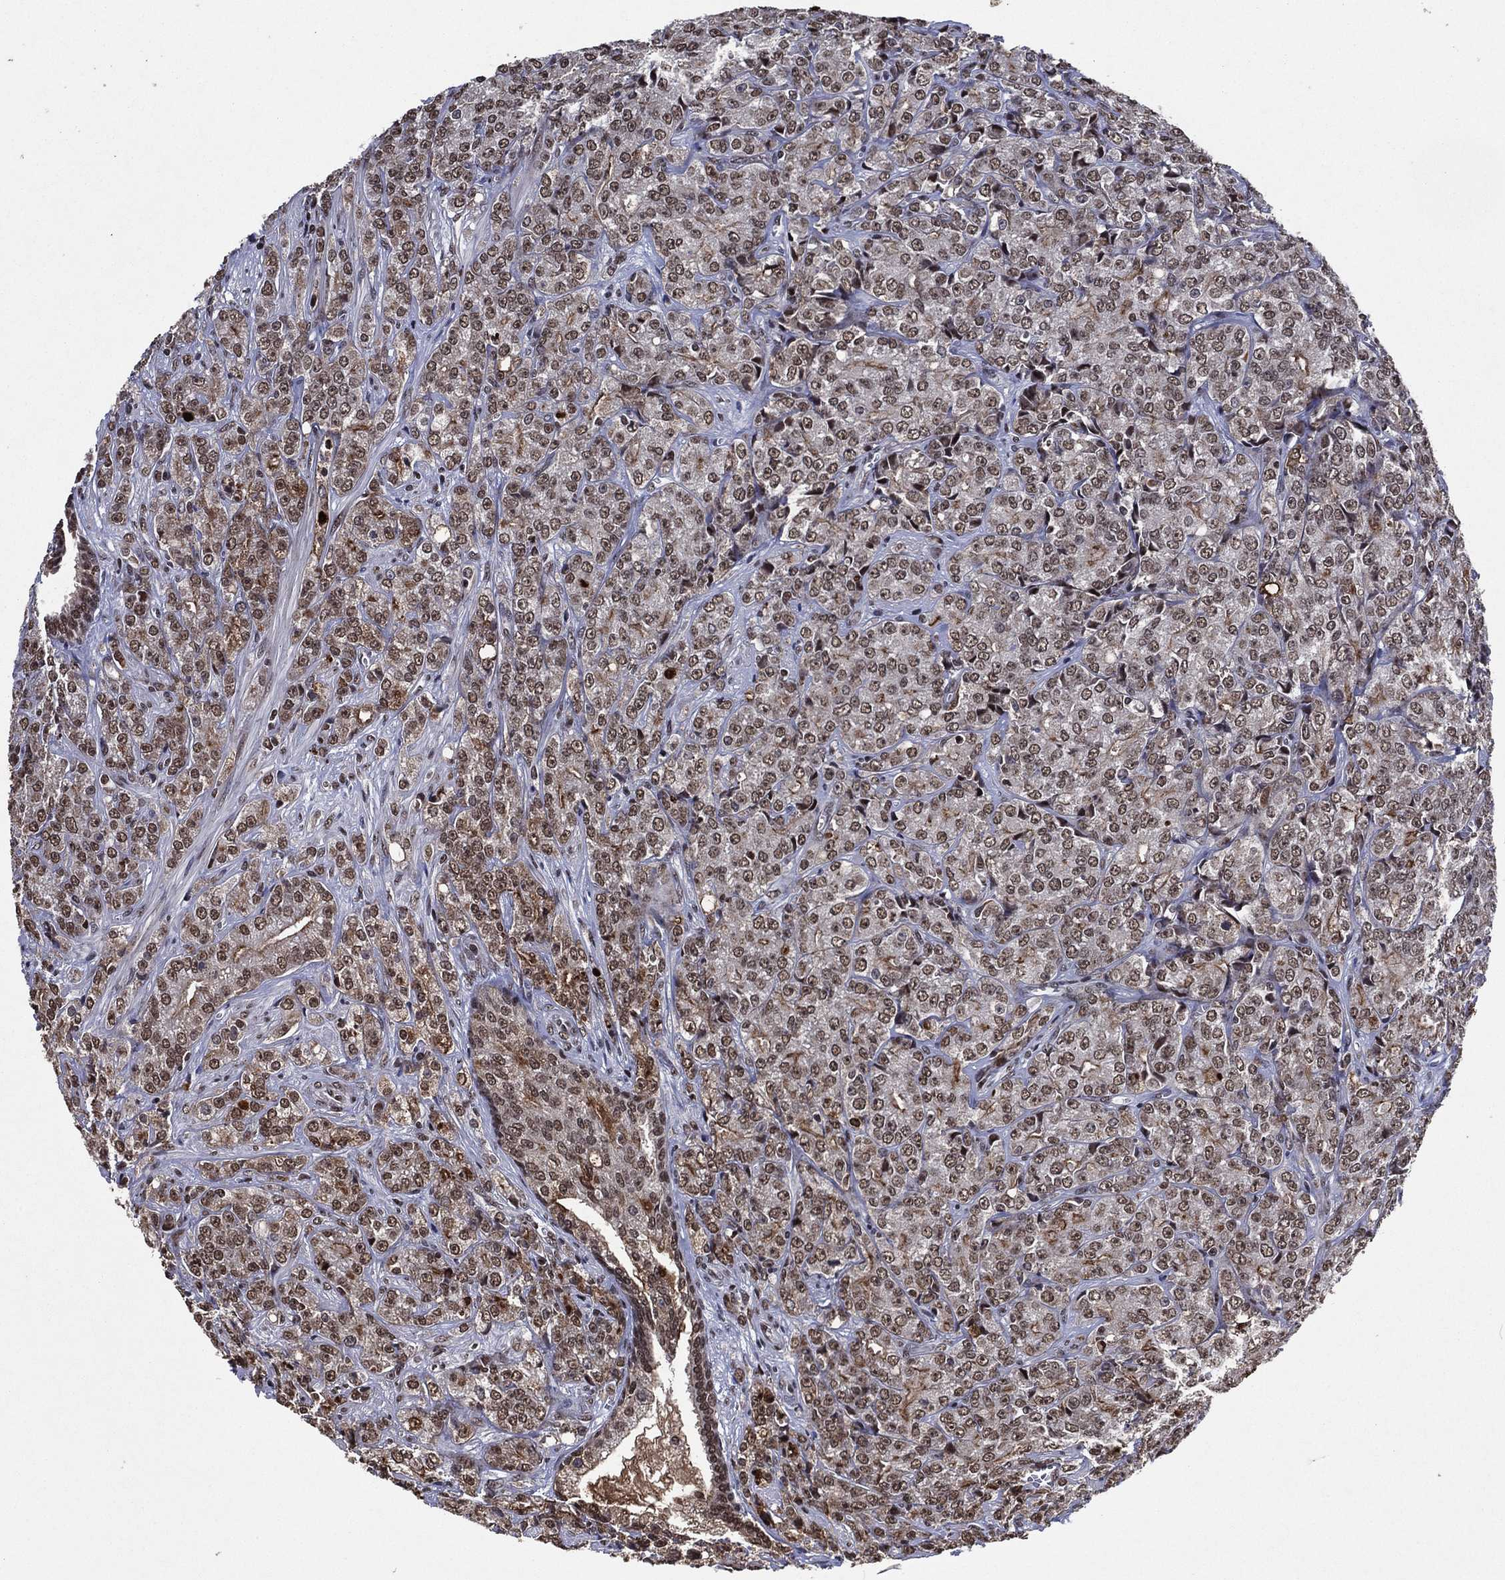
{"staining": {"intensity": "moderate", "quantity": "<25%", "location": "cytoplasmic/membranous,nuclear"}, "tissue": "prostate cancer", "cell_type": "Tumor cells", "image_type": "cancer", "snomed": [{"axis": "morphology", "description": "Adenocarcinoma, NOS"}, {"axis": "topography", "description": "Prostate and seminal vesicle, NOS"}, {"axis": "topography", "description": "Prostate"}], "caption": "High-magnification brightfield microscopy of prostate cancer stained with DAB (brown) and counterstained with hematoxylin (blue). tumor cells exhibit moderate cytoplasmic/membranous and nuclear expression is identified in about<25% of cells.", "gene": "ZBTB42", "patient": {"sex": "male", "age": 68}}